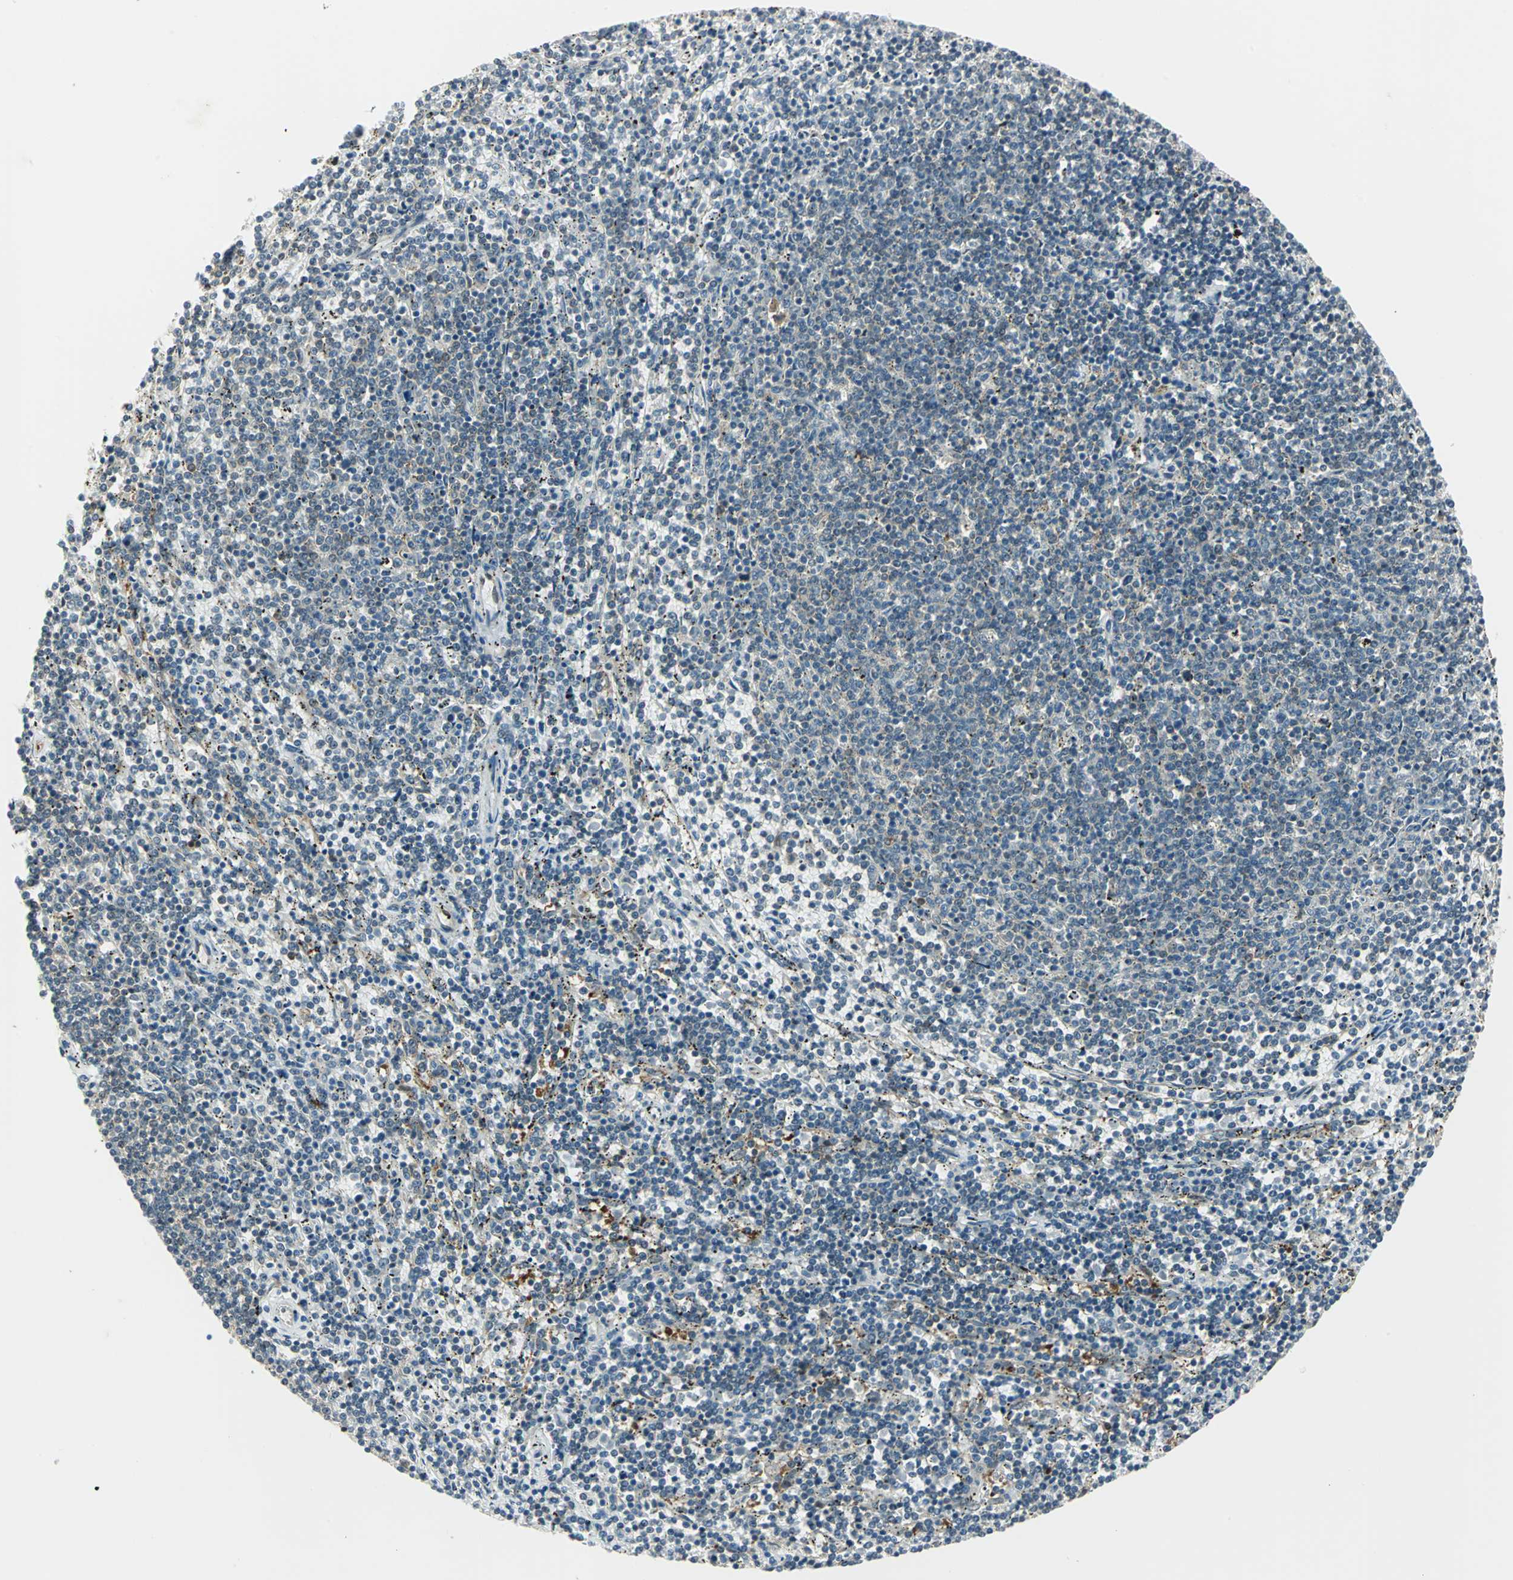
{"staining": {"intensity": "negative", "quantity": "none", "location": "none"}, "tissue": "lymphoma", "cell_type": "Tumor cells", "image_type": "cancer", "snomed": [{"axis": "morphology", "description": "Malignant lymphoma, non-Hodgkin's type, Low grade"}, {"axis": "topography", "description": "Spleen"}], "caption": "Tumor cells show no significant protein expression in lymphoma.", "gene": "FYN", "patient": {"sex": "female", "age": 50}}